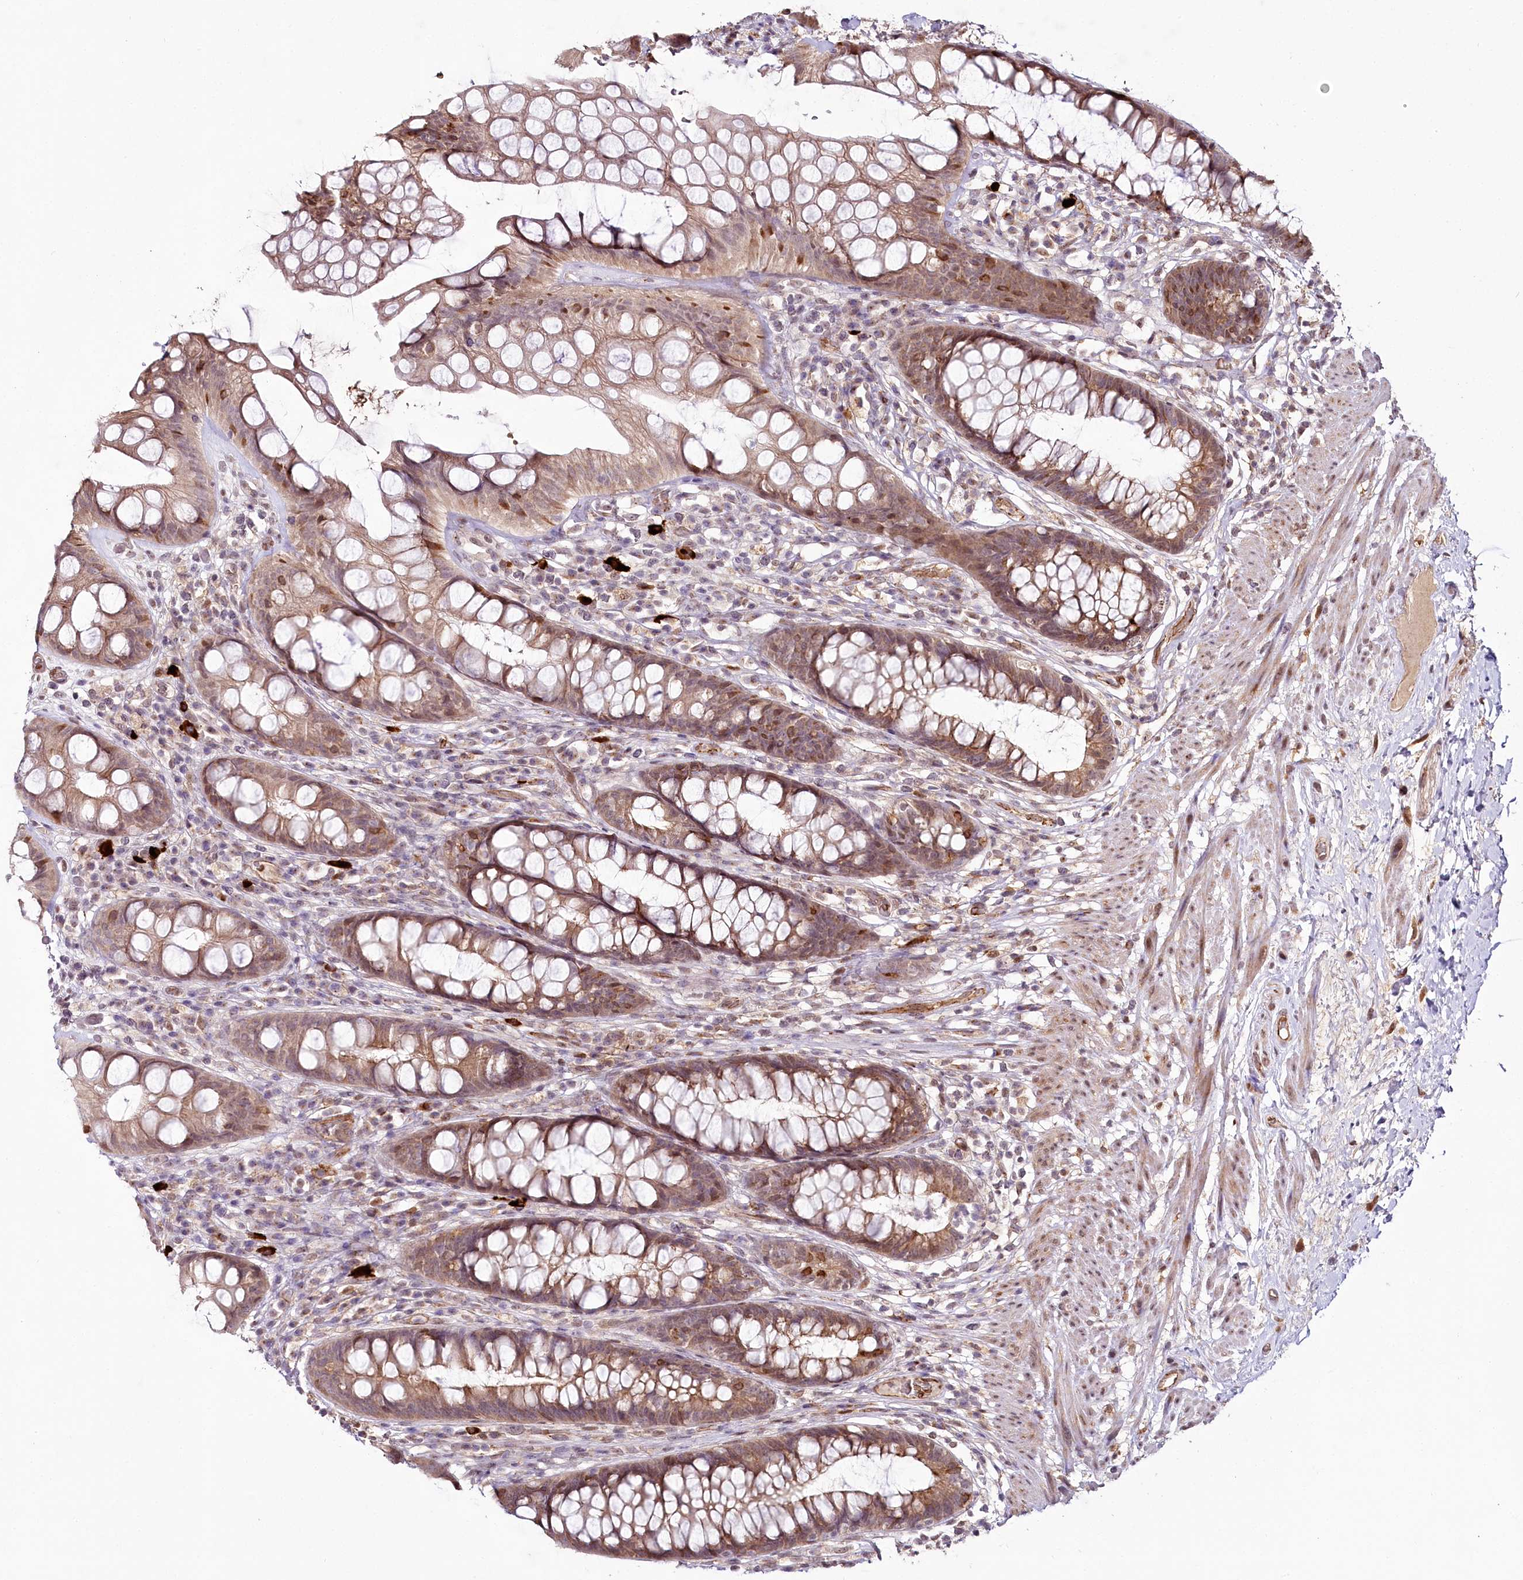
{"staining": {"intensity": "moderate", "quantity": "25%-75%", "location": "cytoplasmic/membranous"}, "tissue": "rectum", "cell_type": "Glandular cells", "image_type": "normal", "snomed": [{"axis": "morphology", "description": "Normal tissue, NOS"}, {"axis": "topography", "description": "Rectum"}], "caption": "High-magnification brightfield microscopy of benign rectum stained with DAB (3,3'-diaminobenzidine) (brown) and counterstained with hematoxylin (blue). glandular cells exhibit moderate cytoplasmic/membranous positivity is appreciated in approximately25%-75% of cells. Immunohistochemistry (ihc) stains the protein in brown and the nuclei are stained blue.", "gene": "ALKBH8", "patient": {"sex": "male", "age": 74}}